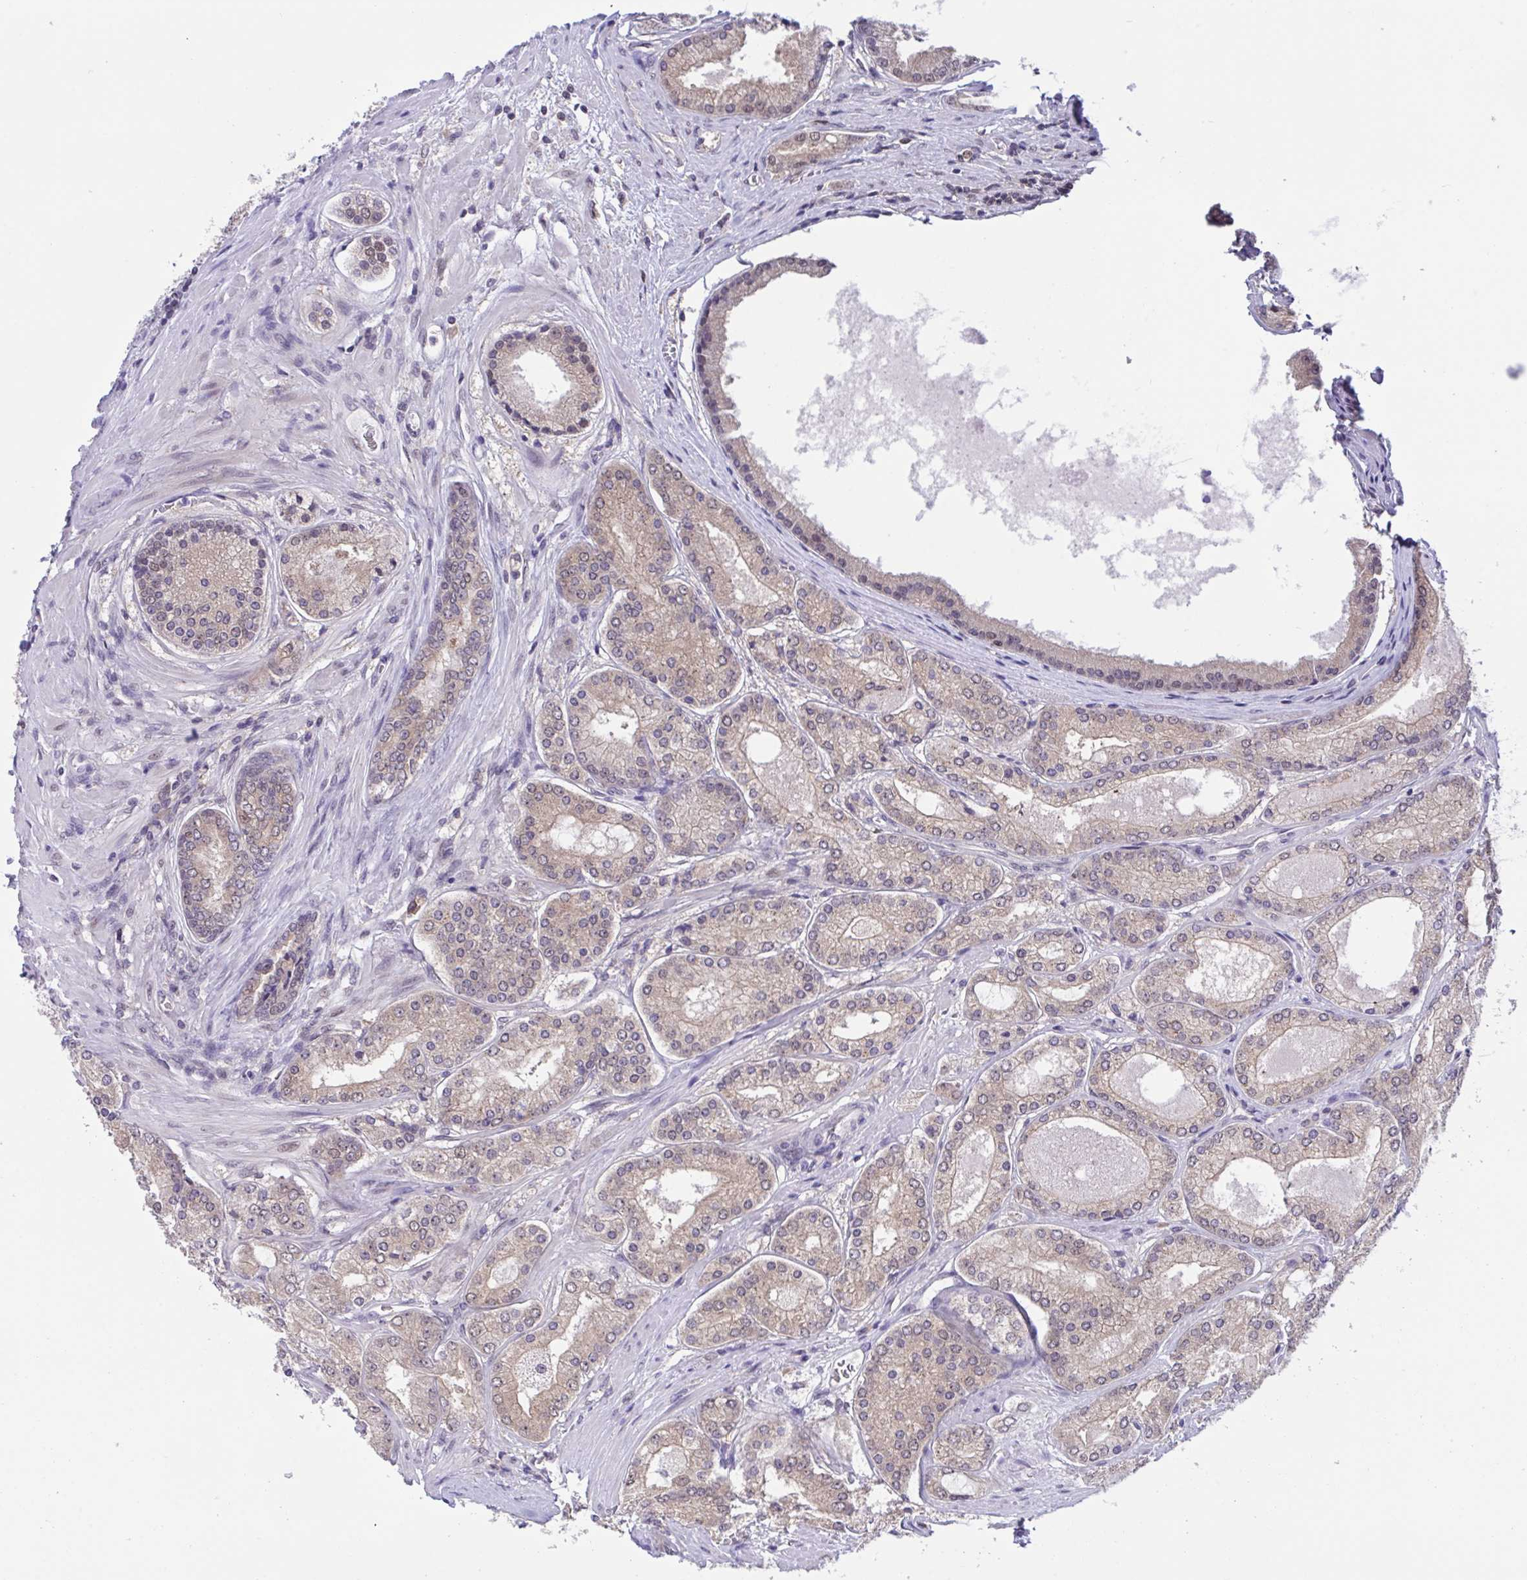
{"staining": {"intensity": "weak", "quantity": "25%-75%", "location": "nuclear"}, "tissue": "prostate cancer", "cell_type": "Tumor cells", "image_type": "cancer", "snomed": [{"axis": "morphology", "description": "Adenocarcinoma, High grade"}, {"axis": "topography", "description": "Prostate"}], "caption": "There is low levels of weak nuclear positivity in tumor cells of adenocarcinoma (high-grade) (prostate), as demonstrated by immunohistochemical staining (brown color).", "gene": "ZNF444", "patient": {"sex": "male", "age": 67}}